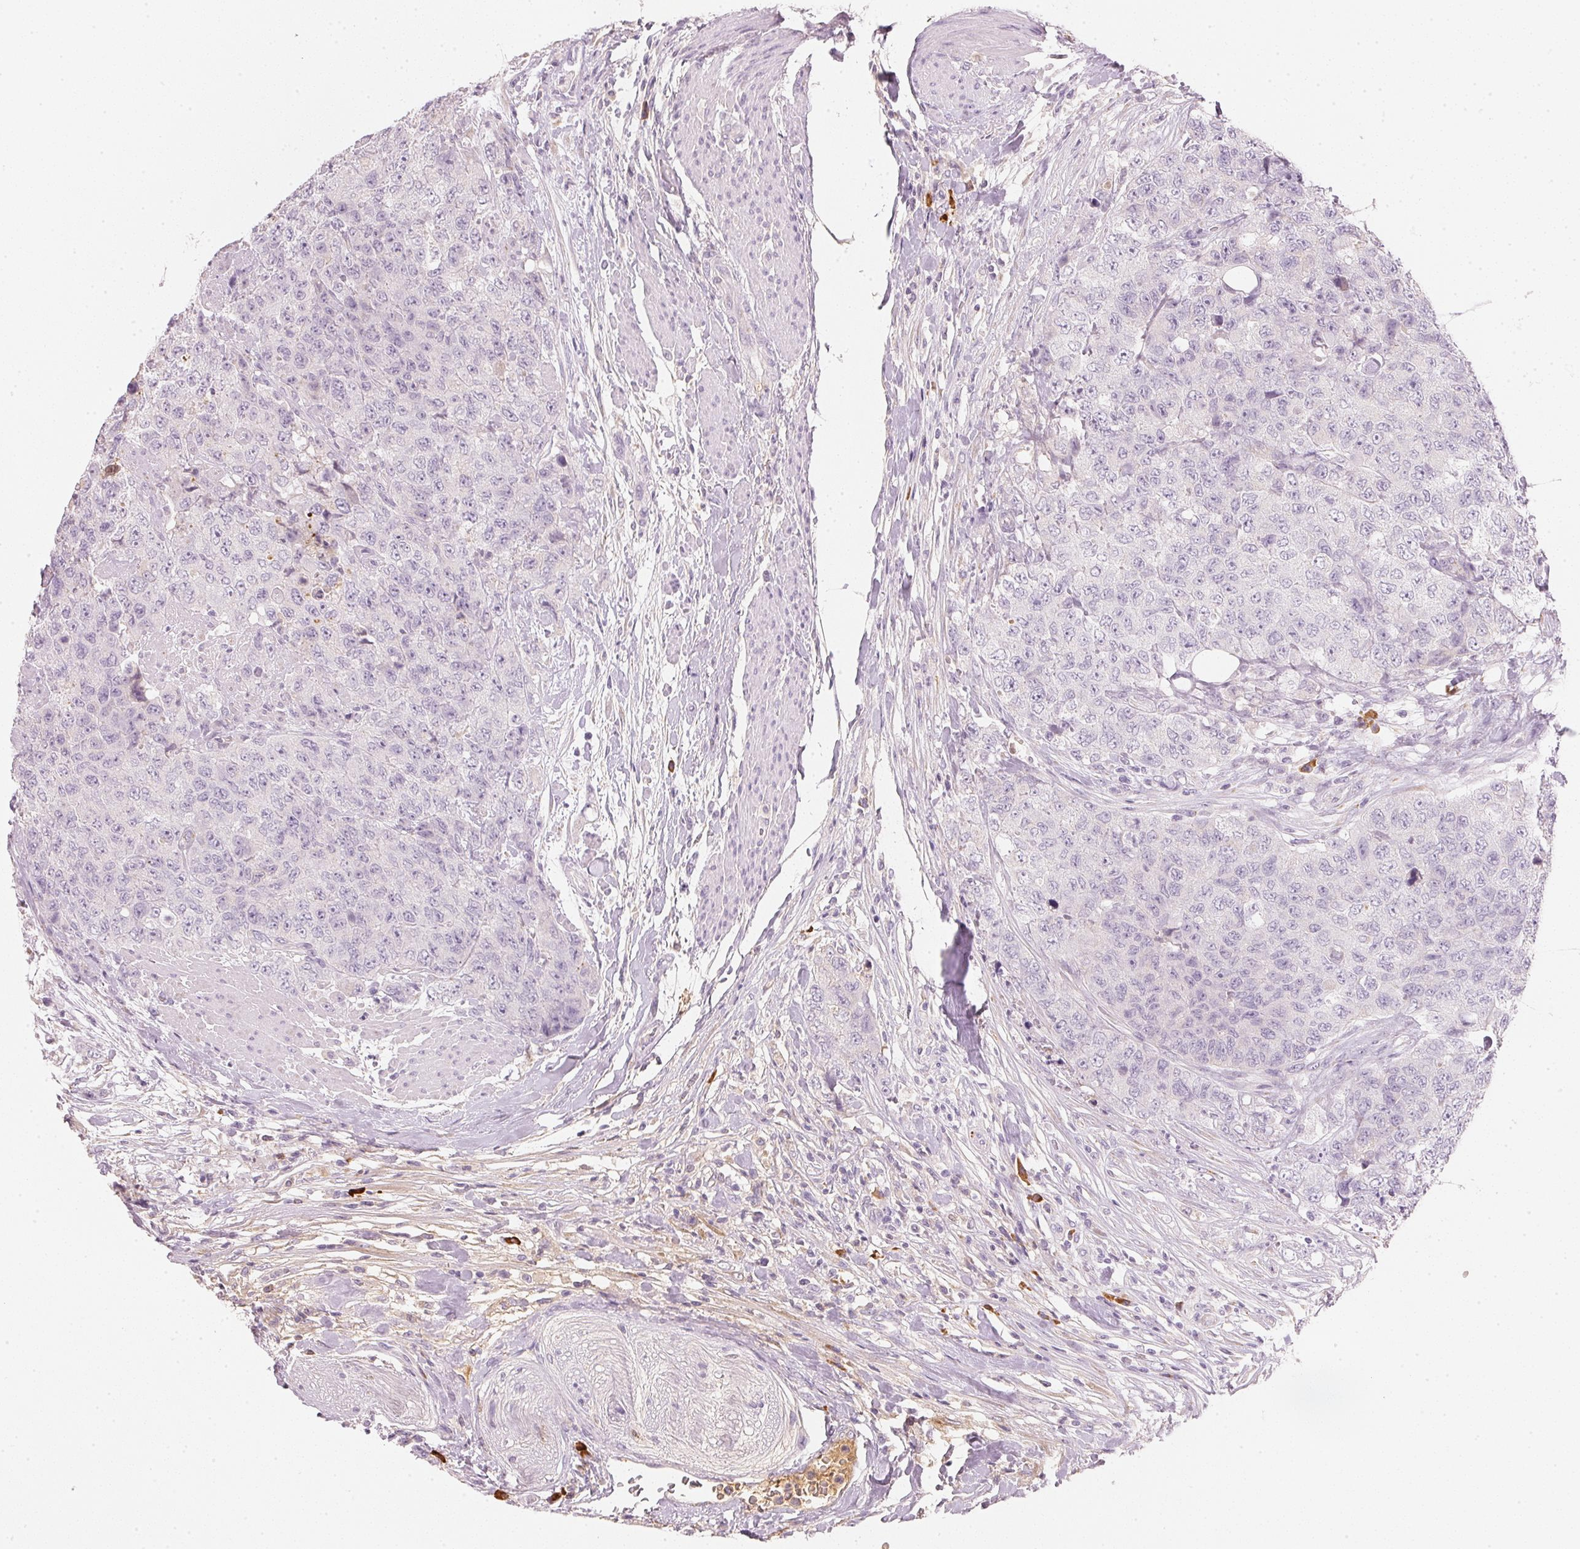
{"staining": {"intensity": "negative", "quantity": "none", "location": "none"}, "tissue": "urothelial cancer", "cell_type": "Tumor cells", "image_type": "cancer", "snomed": [{"axis": "morphology", "description": "Urothelial carcinoma, High grade"}, {"axis": "topography", "description": "Urinary bladder"}], "caption": "A high-resolution histopathology image shows immunohistochemistry (IHC) staining of urothelial carcinoma (high-grade), which demonstrates no significant positivity in tumor cells. The staining was performed using DAB to visualize the protein expression in brown, while the nuclei were stained in blue with hematoxylin (Magnification: 20x).", "gene": "RMDN2", "patient": {"sex": "female", "age": 78}}